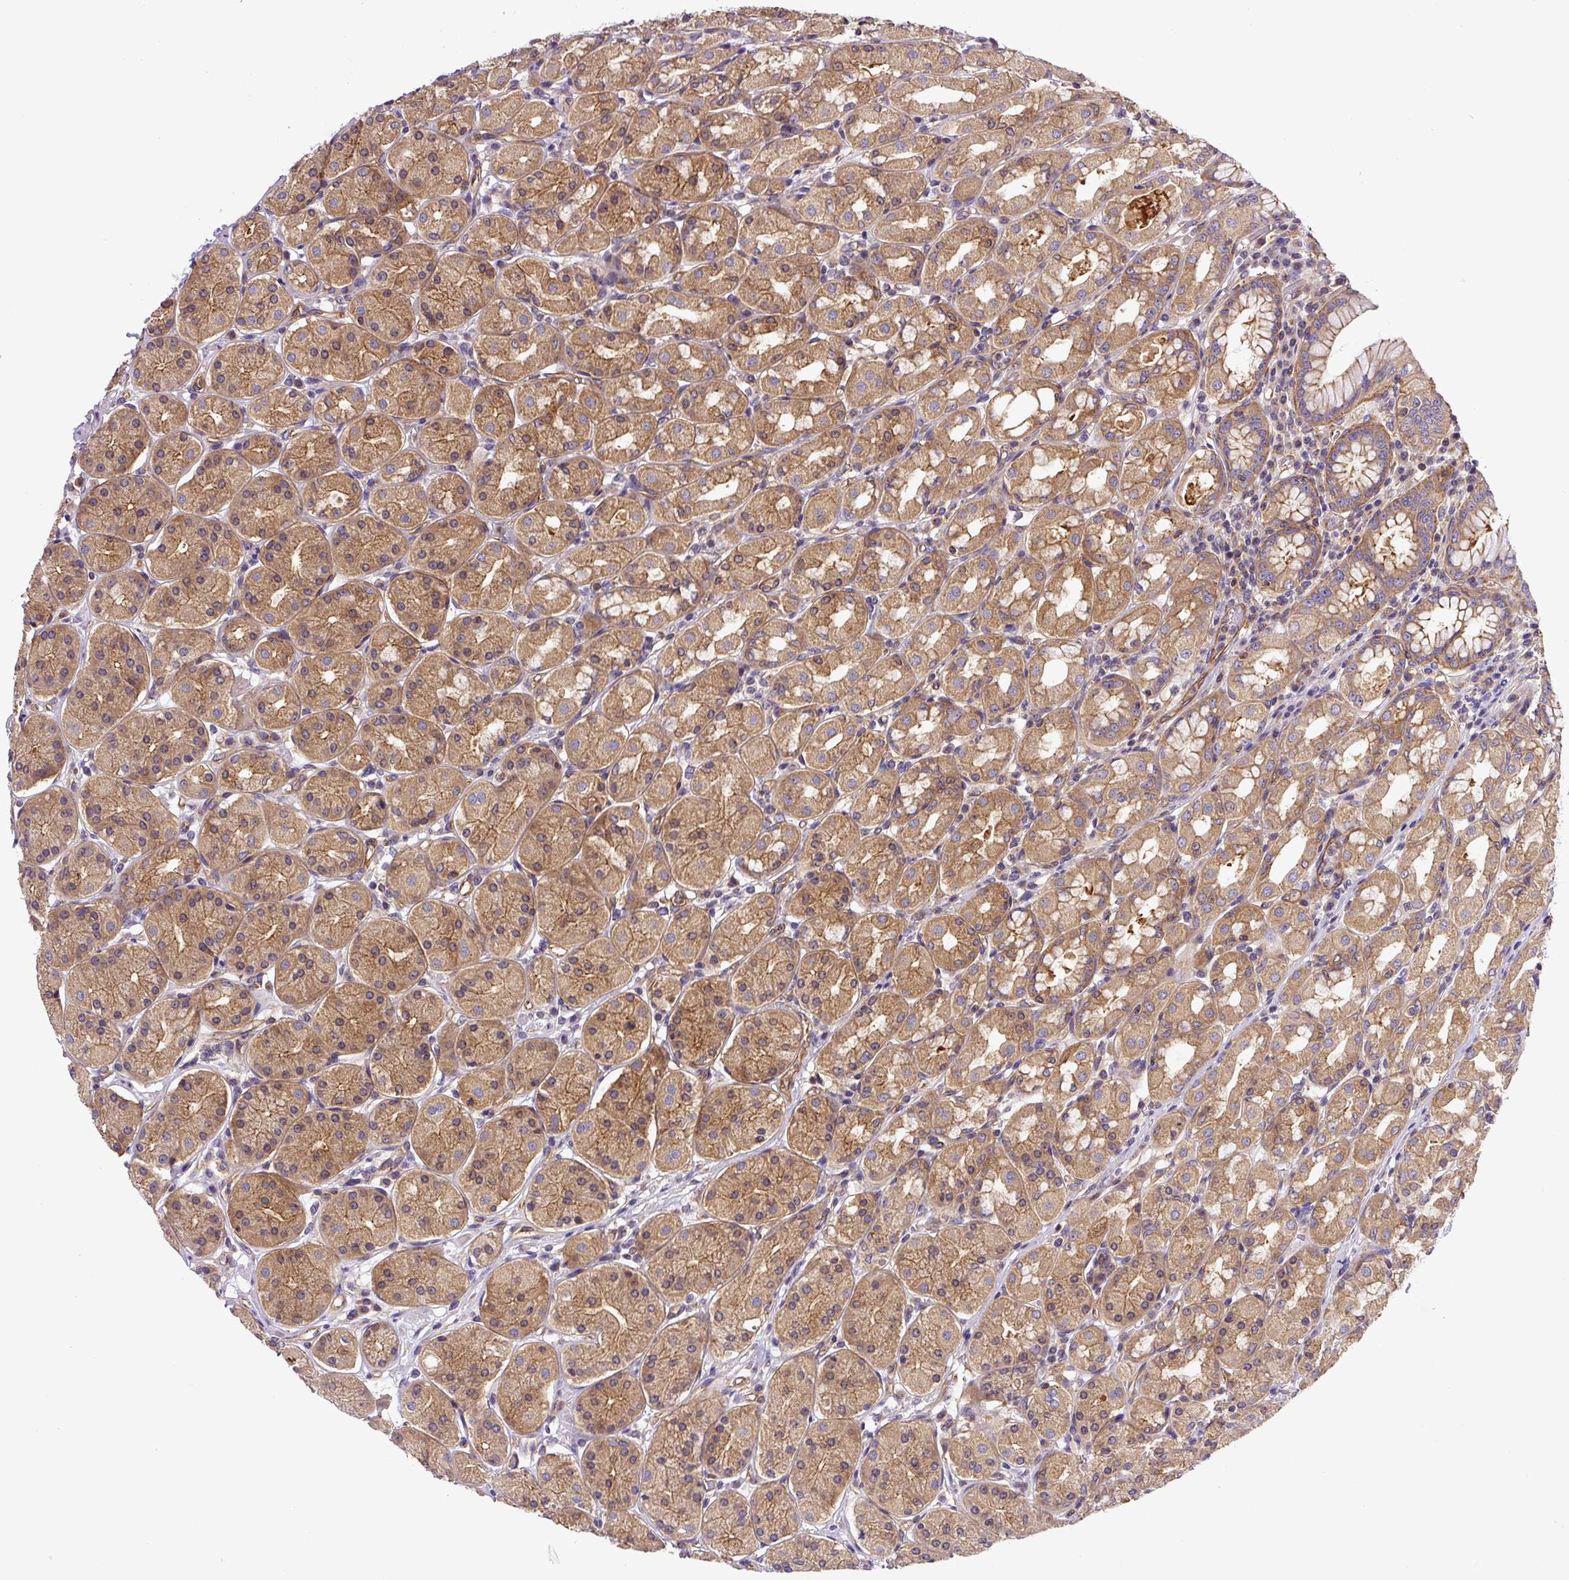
{"staining": {"intensity": "moderate", "quantity": ">75%", "location": "cytoplasmic/membranous"}, "tissue": "stomach", "cell_type": "Glandular cells", "image_type": "normal", "snomed": [{"axis": "morphology", "description": "Normal tissue, NOS"}, {"axis": "topography", "description": "Stomach"}, {"axis": "topography", "description": "Stomach, lower"}], "caption": "DAB immunohistochemical staining of normal stomach displays moderate cytoplasmic/membranous protein positivity in about >75% of glandular cells.", "gene": "DCTN1", "patient": {"sex": "female", "age": 56}}